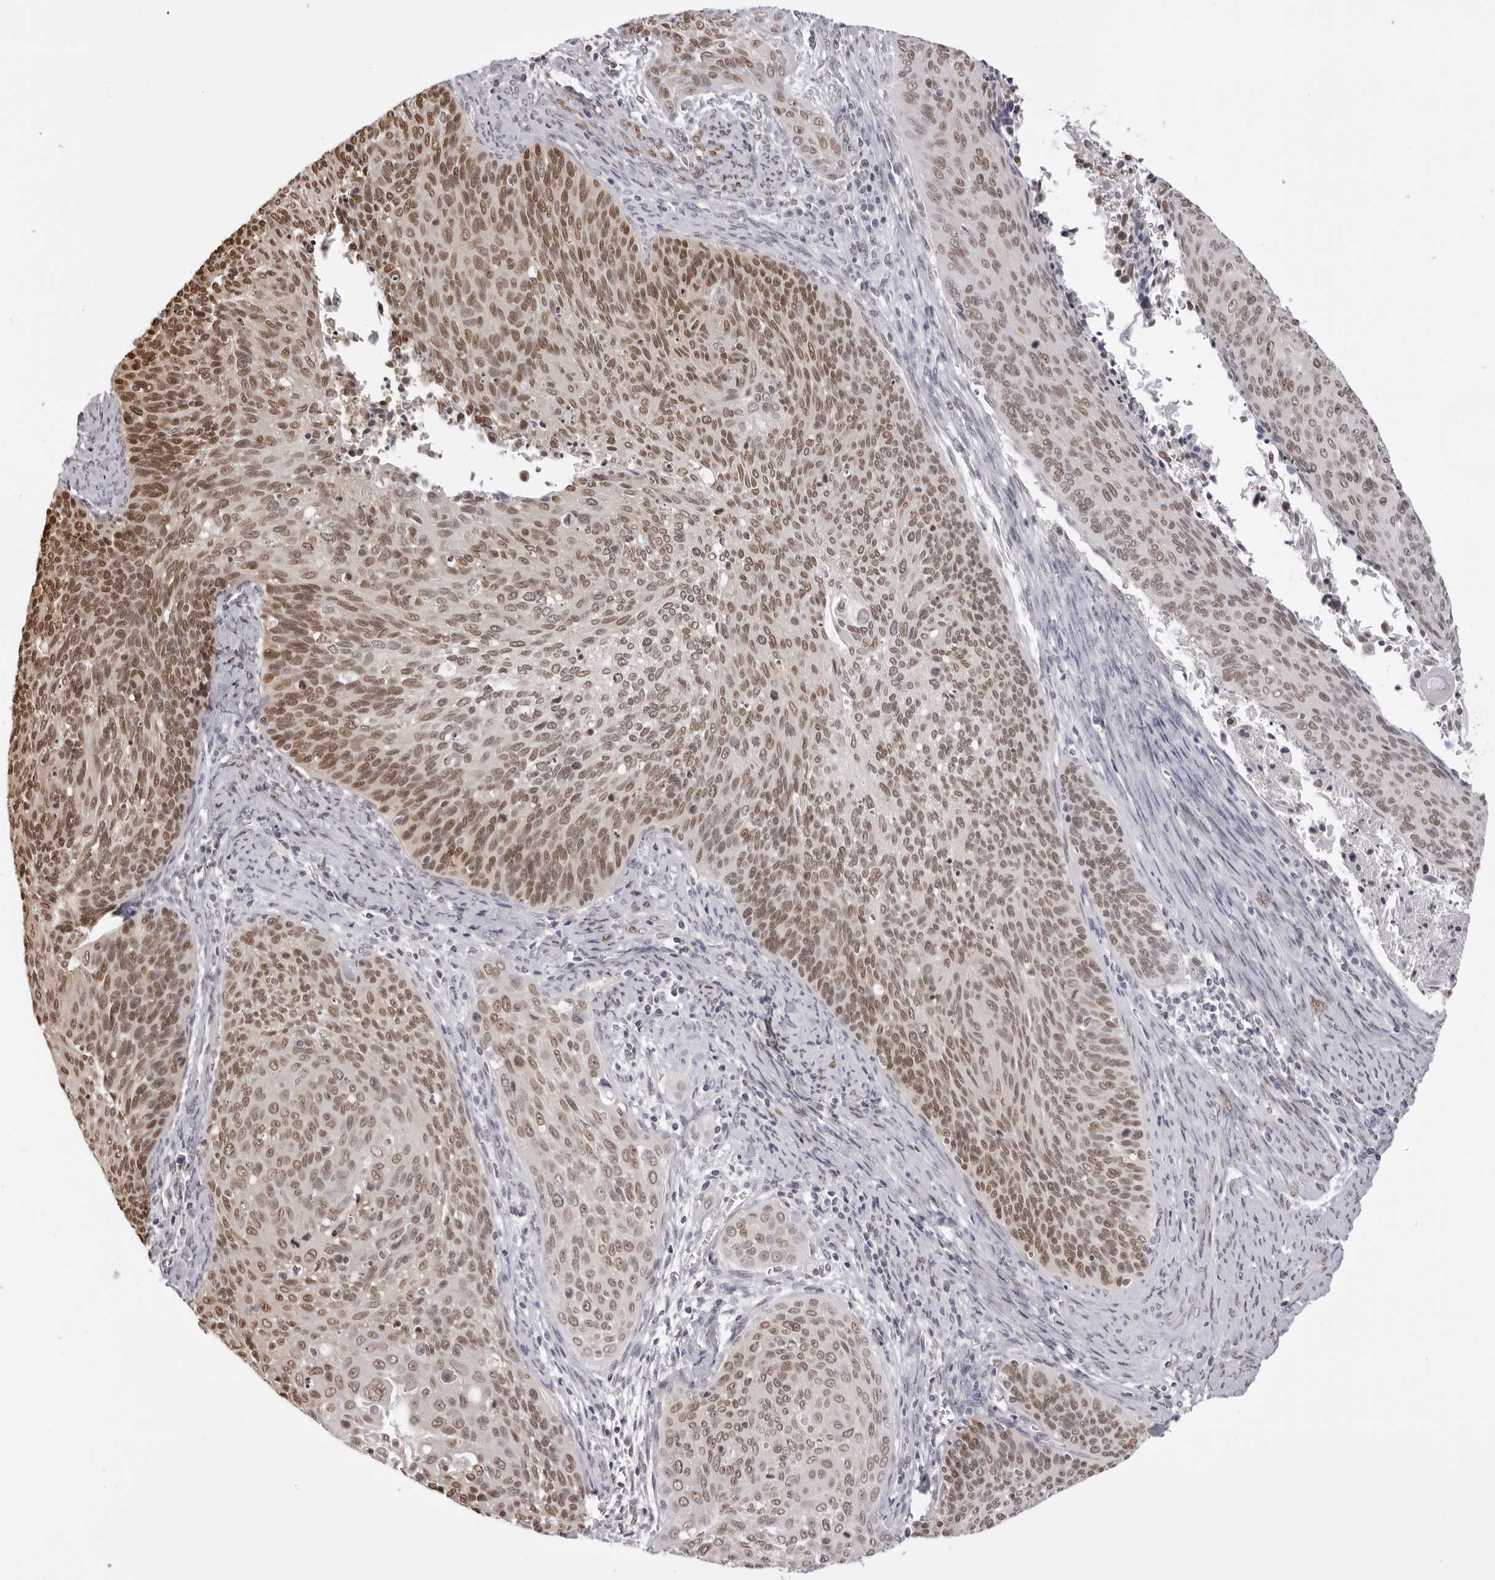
{"staining": {"intensity": "moderate", "quantity": ">75%", "location": "nuclear"}, "tissue": "cervical cancer", "cell_type": "Tumor cells", "image_type": "cancer", "snomed": [{"axis": "morphology", "description": "Squamous cell carcinoma, NOS"}, {"axis": "topography", "description": "Cervix"}], "caption": "Cervical squamous cell carcinoma was stained to show a protein in brown. There is medium levels of moderate nuclear expression in approximately >75% of tumor cells.", "gene": "HSPA4", "patient": {"sex": "female", "age": 55}}